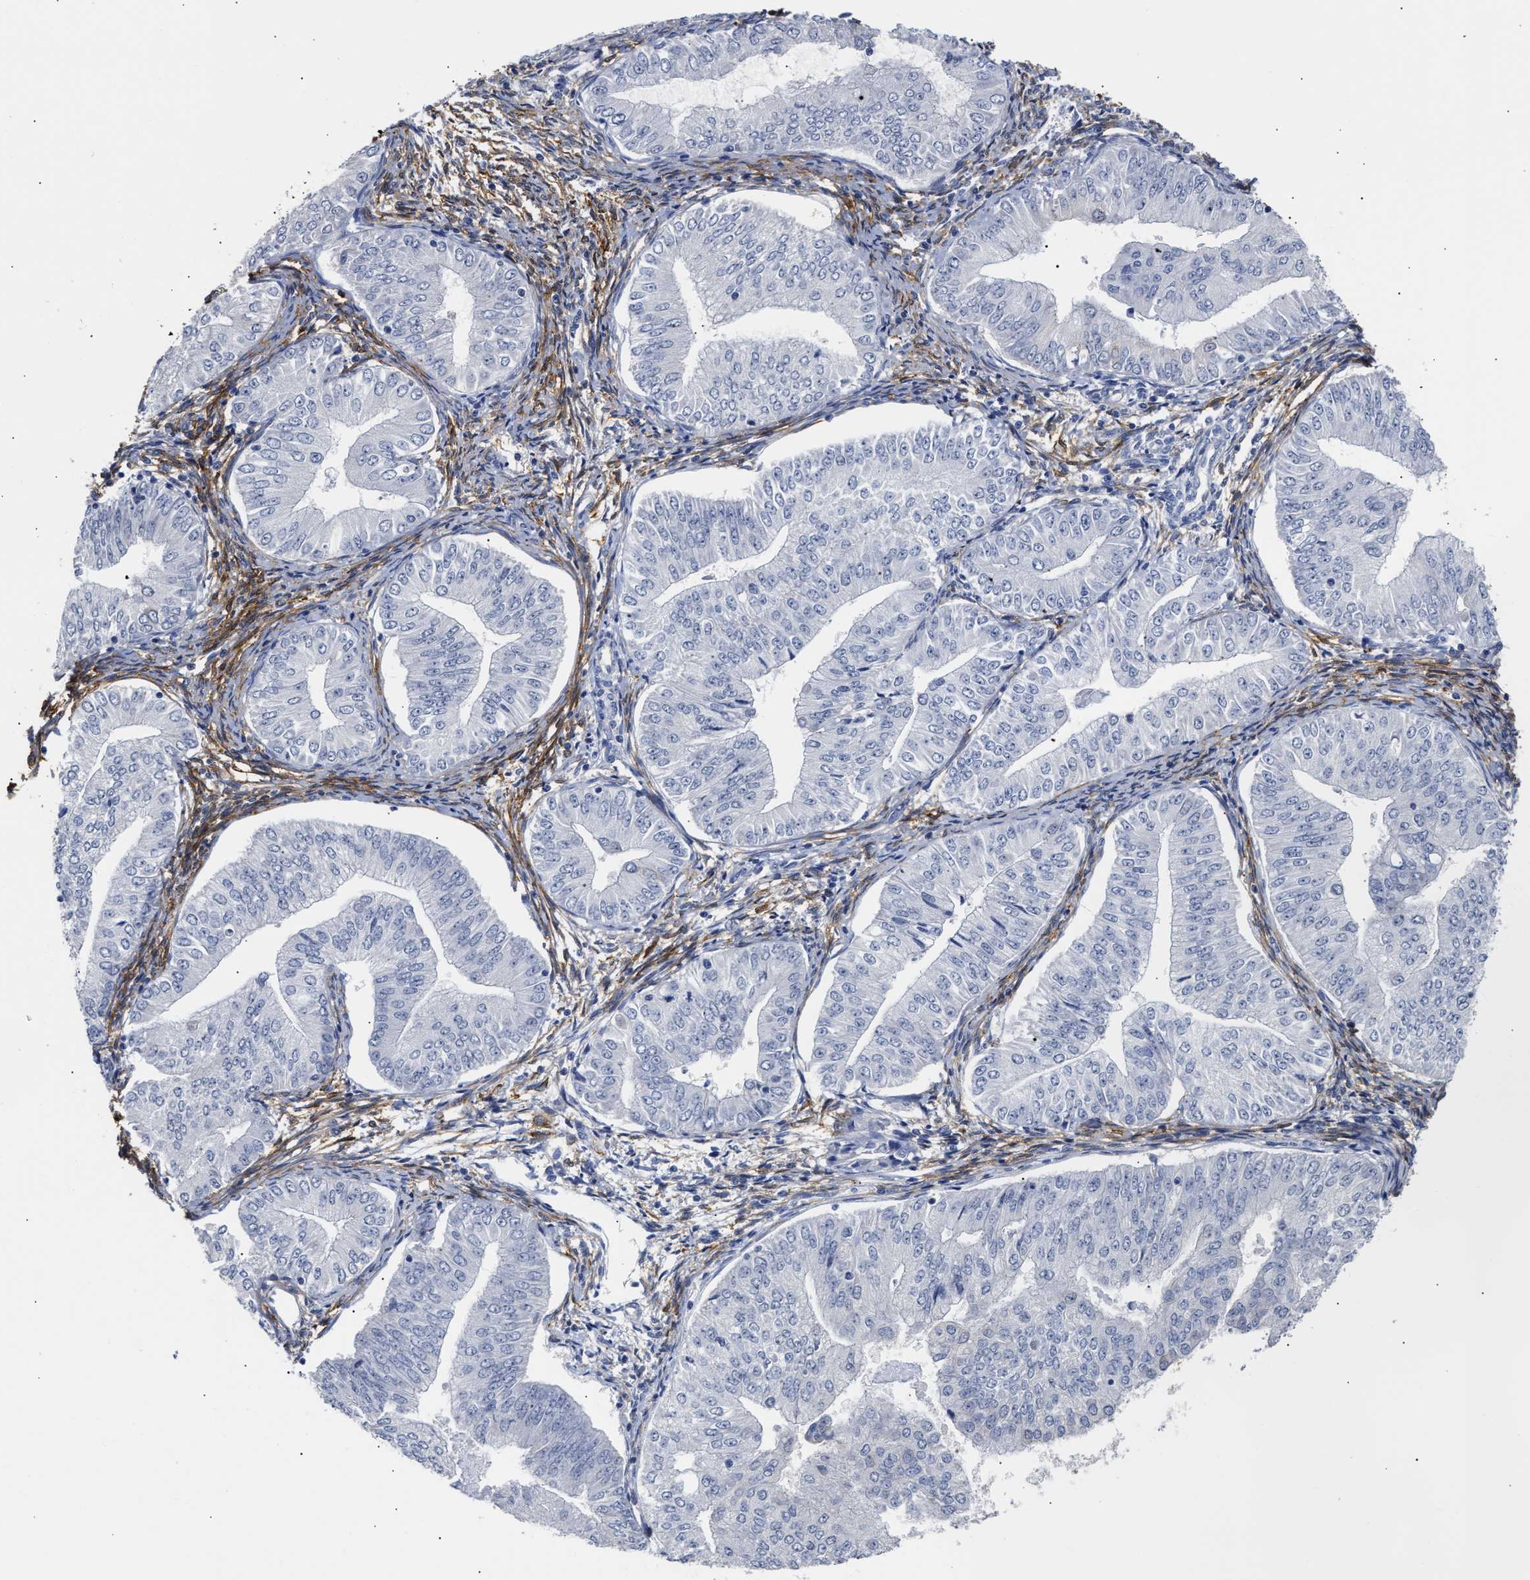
{"staining": {"intensity": "negative", "quantity": "none", "location": "none"}, "tissue": "endometrial cancer", "cell_type": "Tumor cells", "image_type": "cancer", "snomed": [{"axis": "morphology", "description": "Normal tissue, NOS"}, {"axis": "morphology", "description": "Adenocarcinoma, NOS"}, {"axis": "topography", "description": "Endometrium"}], "caption": "Histopathology image shows no significant protein staining in tumor cells of adenocarcinoma (endometrial).", "gene": "AHNAK2", "patient": {"sex": "female", "age": 53}}